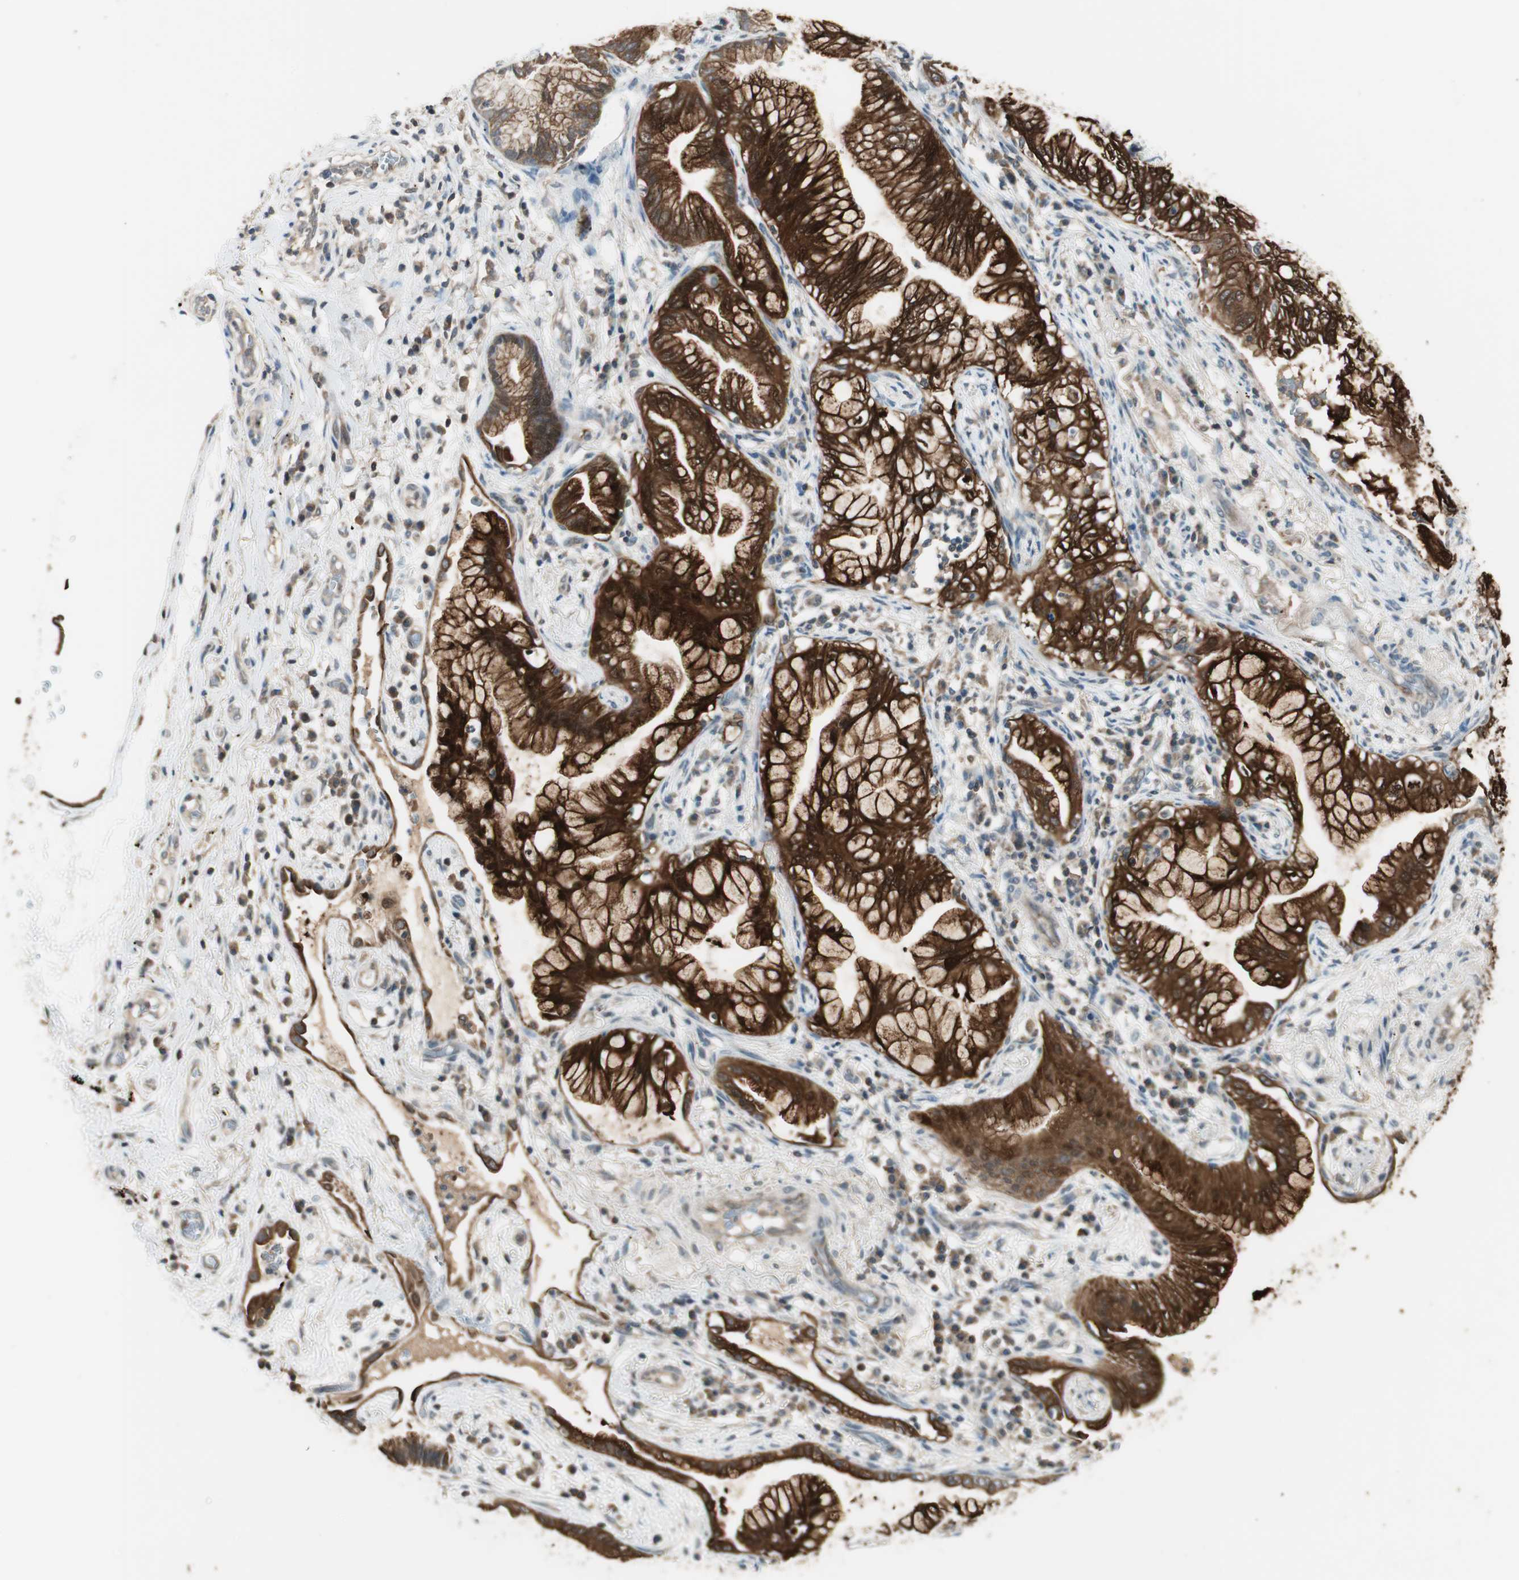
{"staining": {"intensity": "strong", "quantity": ">75%", "location": "cytoplasmic/membranous"}, "tissue": "lung cancer", "cell_type": "Tumor cells", "image_type": "cancer", "snomed": [{"axis": "morphology", "description": "Adenocarcinoma, NOS"}, {"axis": "topography", "description": "Lung"}], "caption": "IHC micrograph of lung cancer (adenocarcinoma) stained for a protein (brown), which demonstrates high levels of strong cytoplasmic/membranous expression in approximately >75% of tumor cells.", "gene": "TRIM21", "patient": {"sex": "female", "age": 70}}